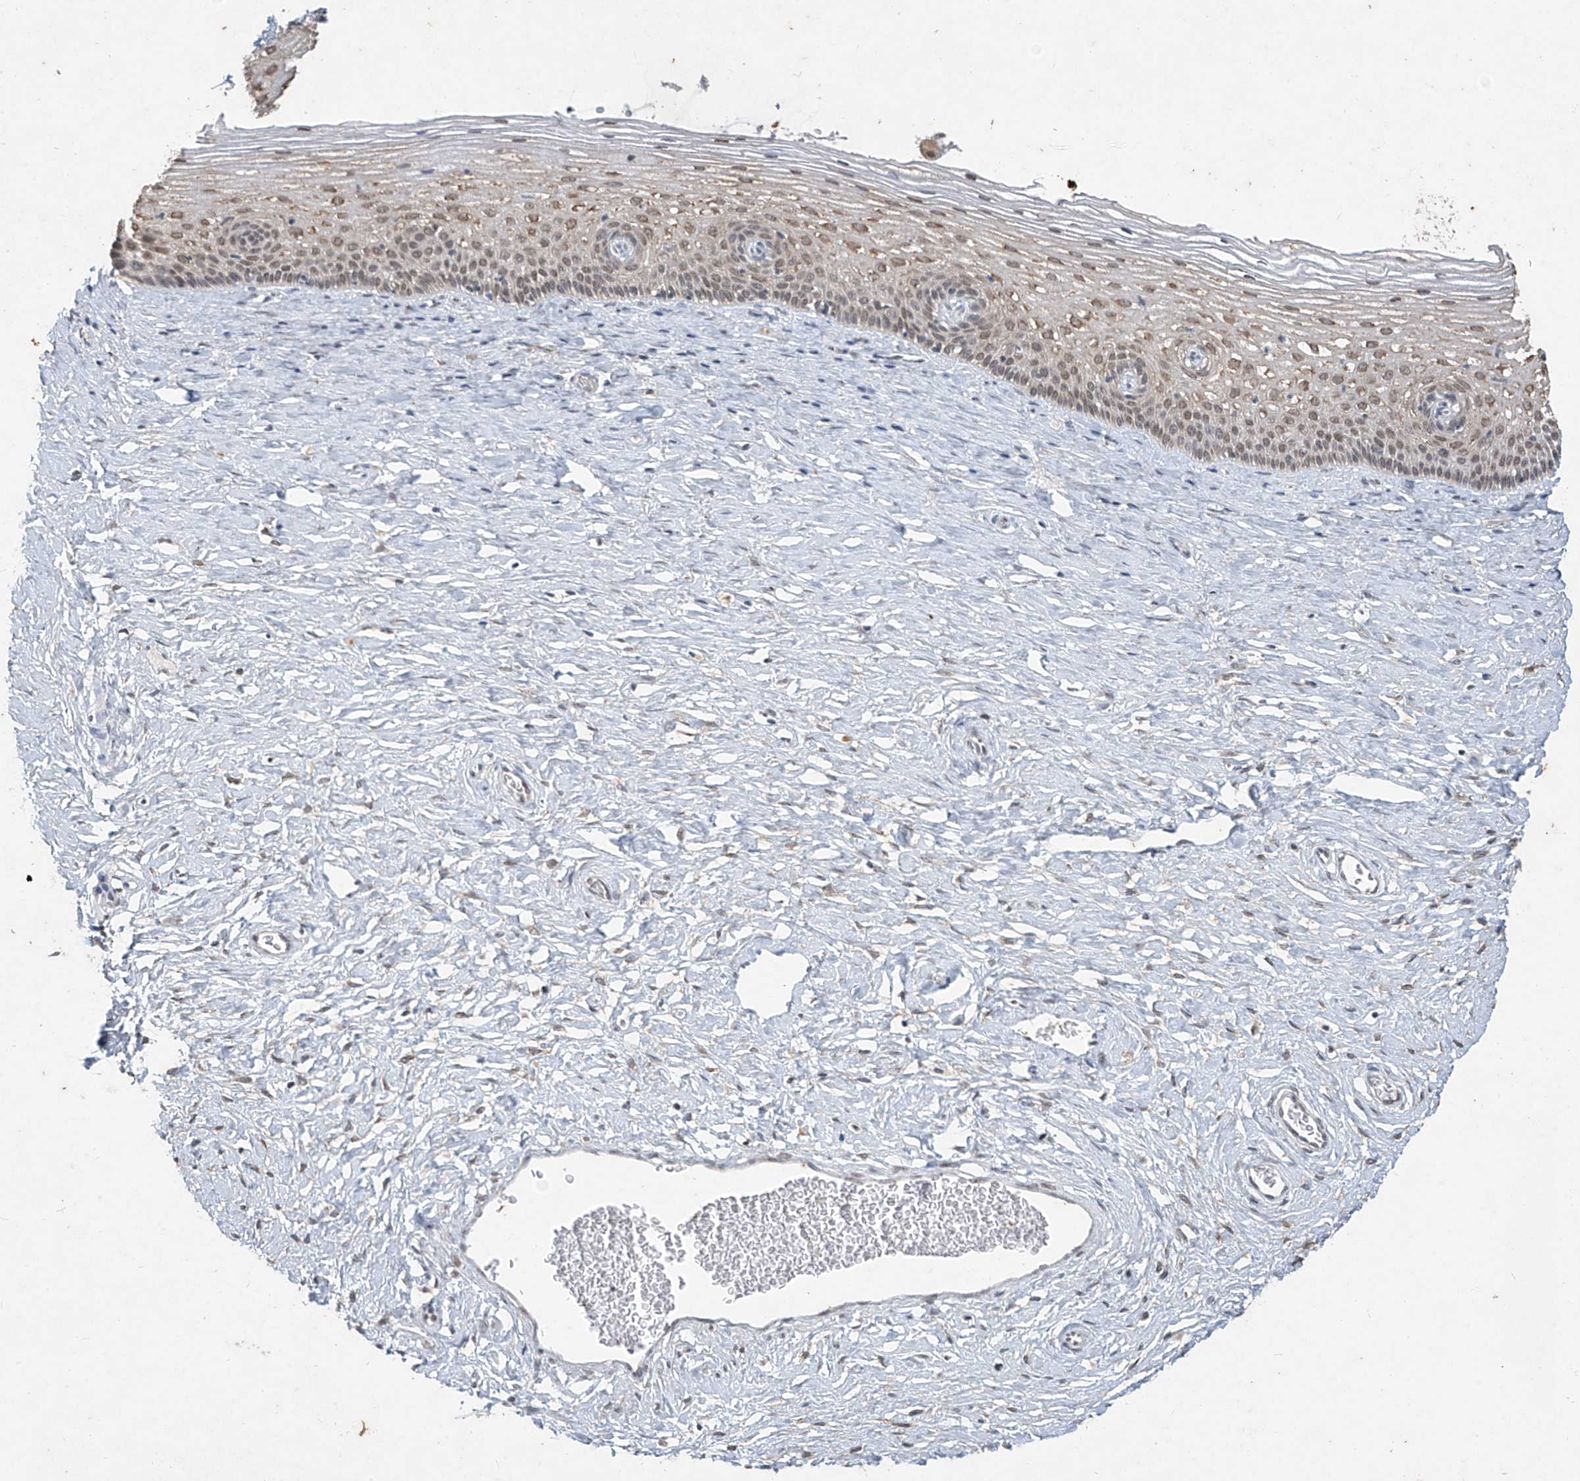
{"staining": {"intensity": "weak", "quantity": "<25%", "location": "nuclear"}, "tissue": "cervix", "cell_type": "Glandular cells", "image_type": "normal", "snomed": [{"axis": "morphology", "description": "Normal tissue, NOS"}, {"axis": "topography", "description": "Cervix"}], "caption": "This is a histopathology image of IHC staining of benign cervix, which shows no staining in glandular cells.", "gene": "TFEC", "patient": {"sex": "female", "age": 33}}